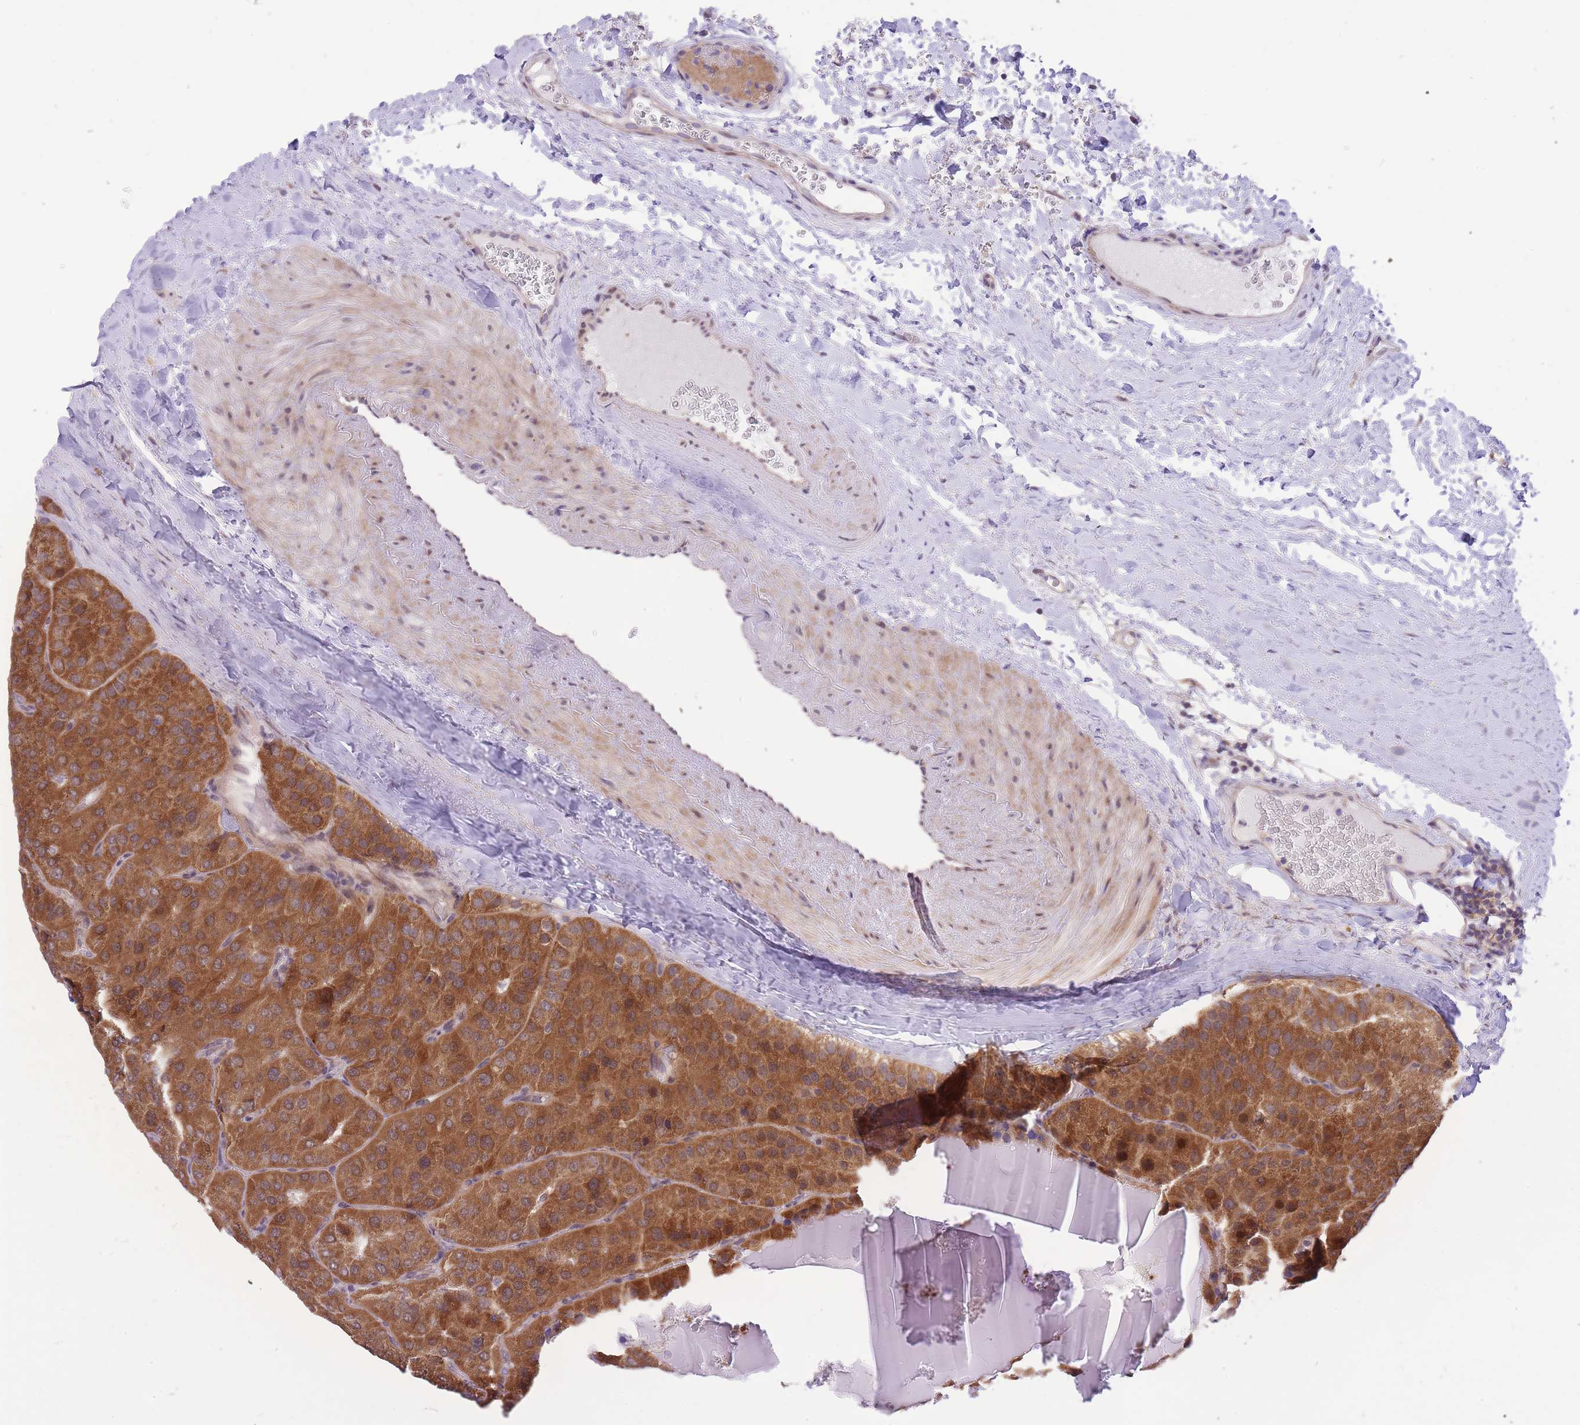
{"staining": {"intensity": "strong", "quantity": ">75%", "location": "cytoplasmic/membranous"}, "tissue": "parathyroid gland", "cell_type": "Glandular cells", "image_type": "normal", "snomed": [{"axis": "morphology", "description": "Normal tissue, NOS"}, {"axis": "morphology", "description": "Adenoma, NOS"}, {"axis": "topography", "description": "Parathyroid gland"}], "caption": "Human parathyroid gland stained with a brown dye displays strong cytoplasmic/membranous positive positivity in approximately >75% of glandular cells.", "gene": "MINDY2", "patient": {"sex": "female", "age": 86}}